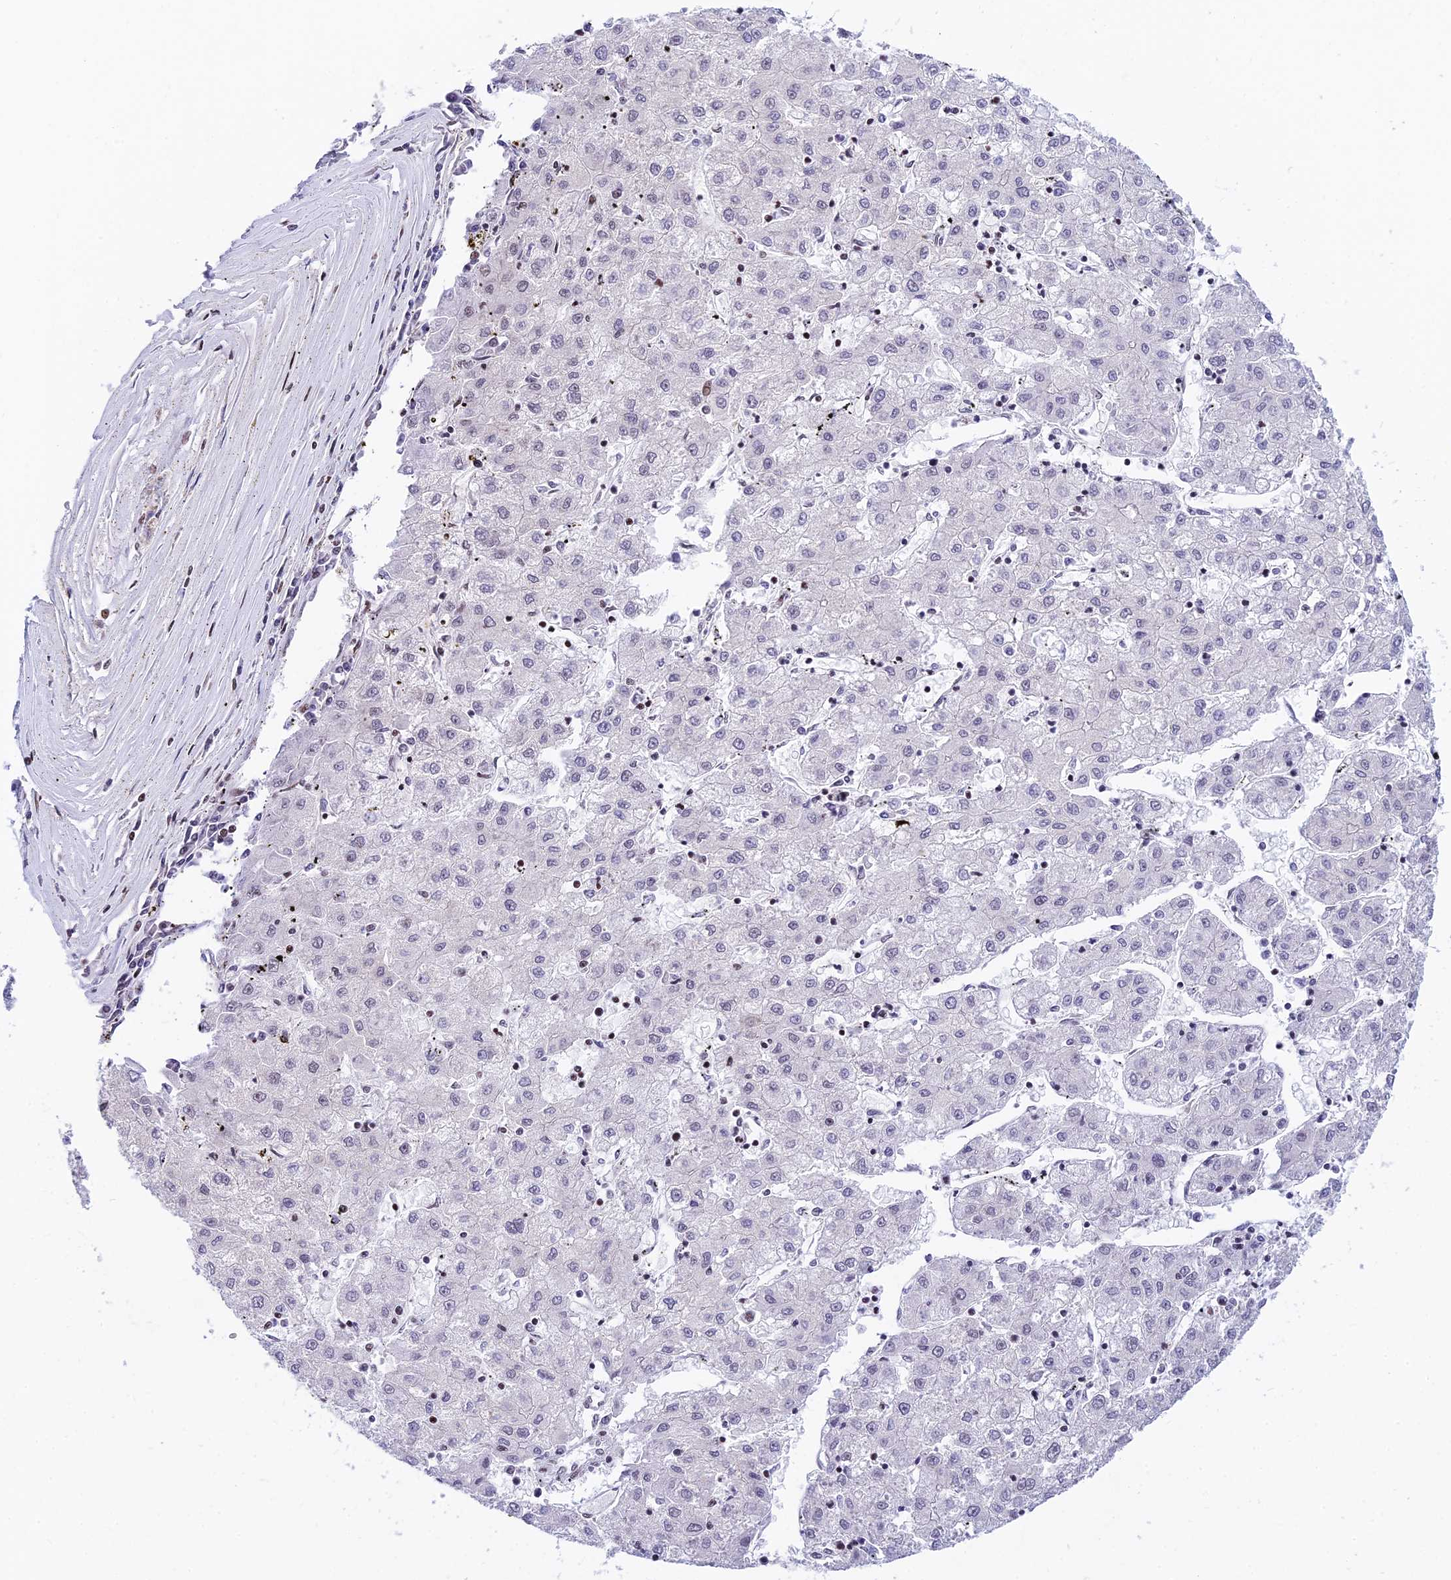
{"staining": {"intensity": "negative", "quantity": "none", "location": "none"}, "tissue": "liver cancer", "cell_type": "Tumor cells", "image_type": "cancer", "snomed": [{"axis": "morphology", "description": "Carcinoma, Hepatocellular, NOS"}, {"axis": "topography", "description": "Liver"}], "caption": "DAB (3,3'-diaminobenzidine) immunohistochemical staining of human liver cancer displays no significant staining in tumor cells. (DAB immunohistochemistry (IHC) with hematoxylin counter stain).", "gene": "USP22", "patient": {"sex": "male", "age": 72}}